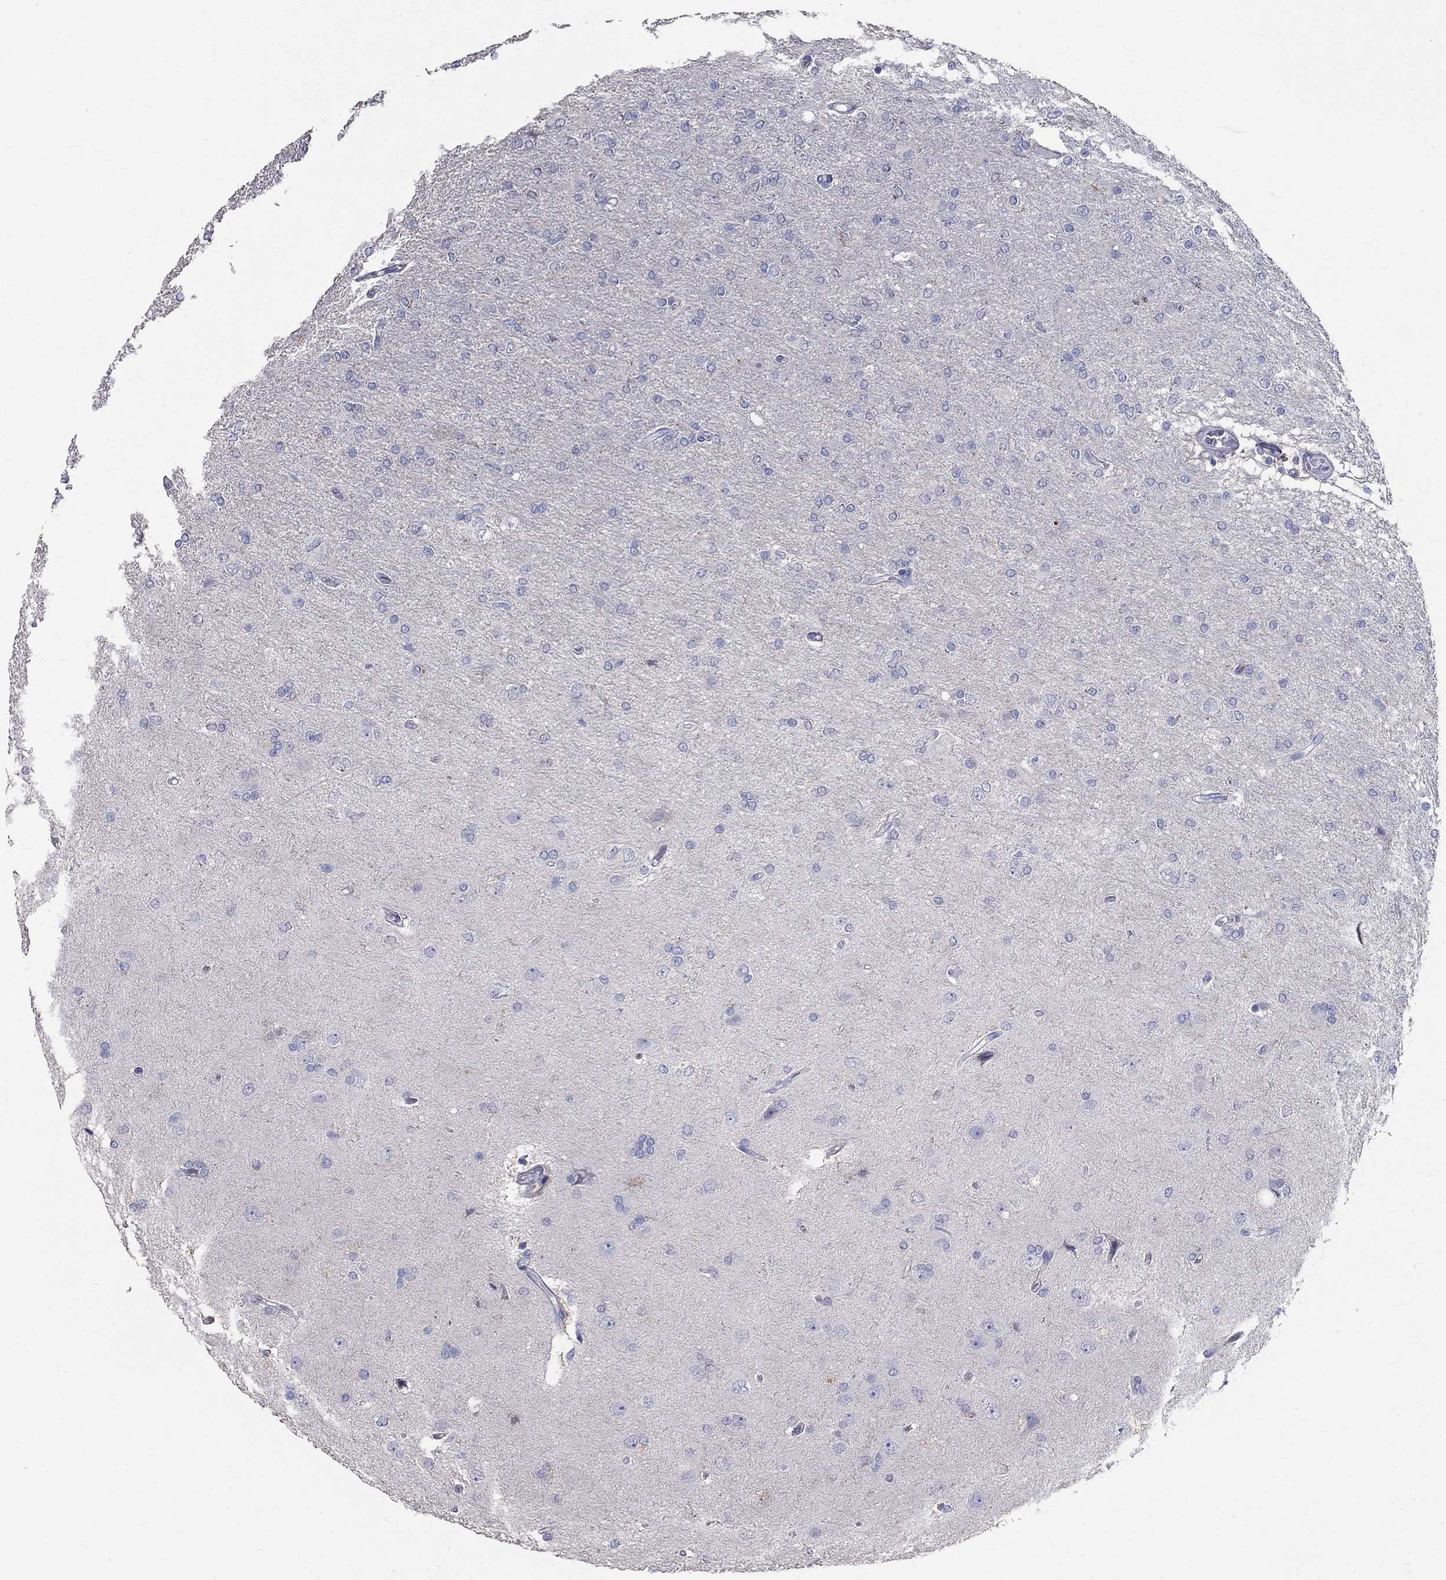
{"staining": {"intensity": "negative", "quantity": "none", "location": "none"}, "tissue": "glioma", "cell_type": "Tumor cells", "image_type": "cancer", "snomed": [{"axis": "morphology", "description": "Glioma, malignant, High grade"}, {"axis": "topography", "description": "Cerebral cortex"}], "caption": "A histopathology image of human glioma is negative for staining in tumor cells. (DAB (3,3'-diaminobenzidine) immunohistochemistry with hematoxylin counter stain).", "gene": "ANXA10", "patient": {"sex": "male", "age": 70}}